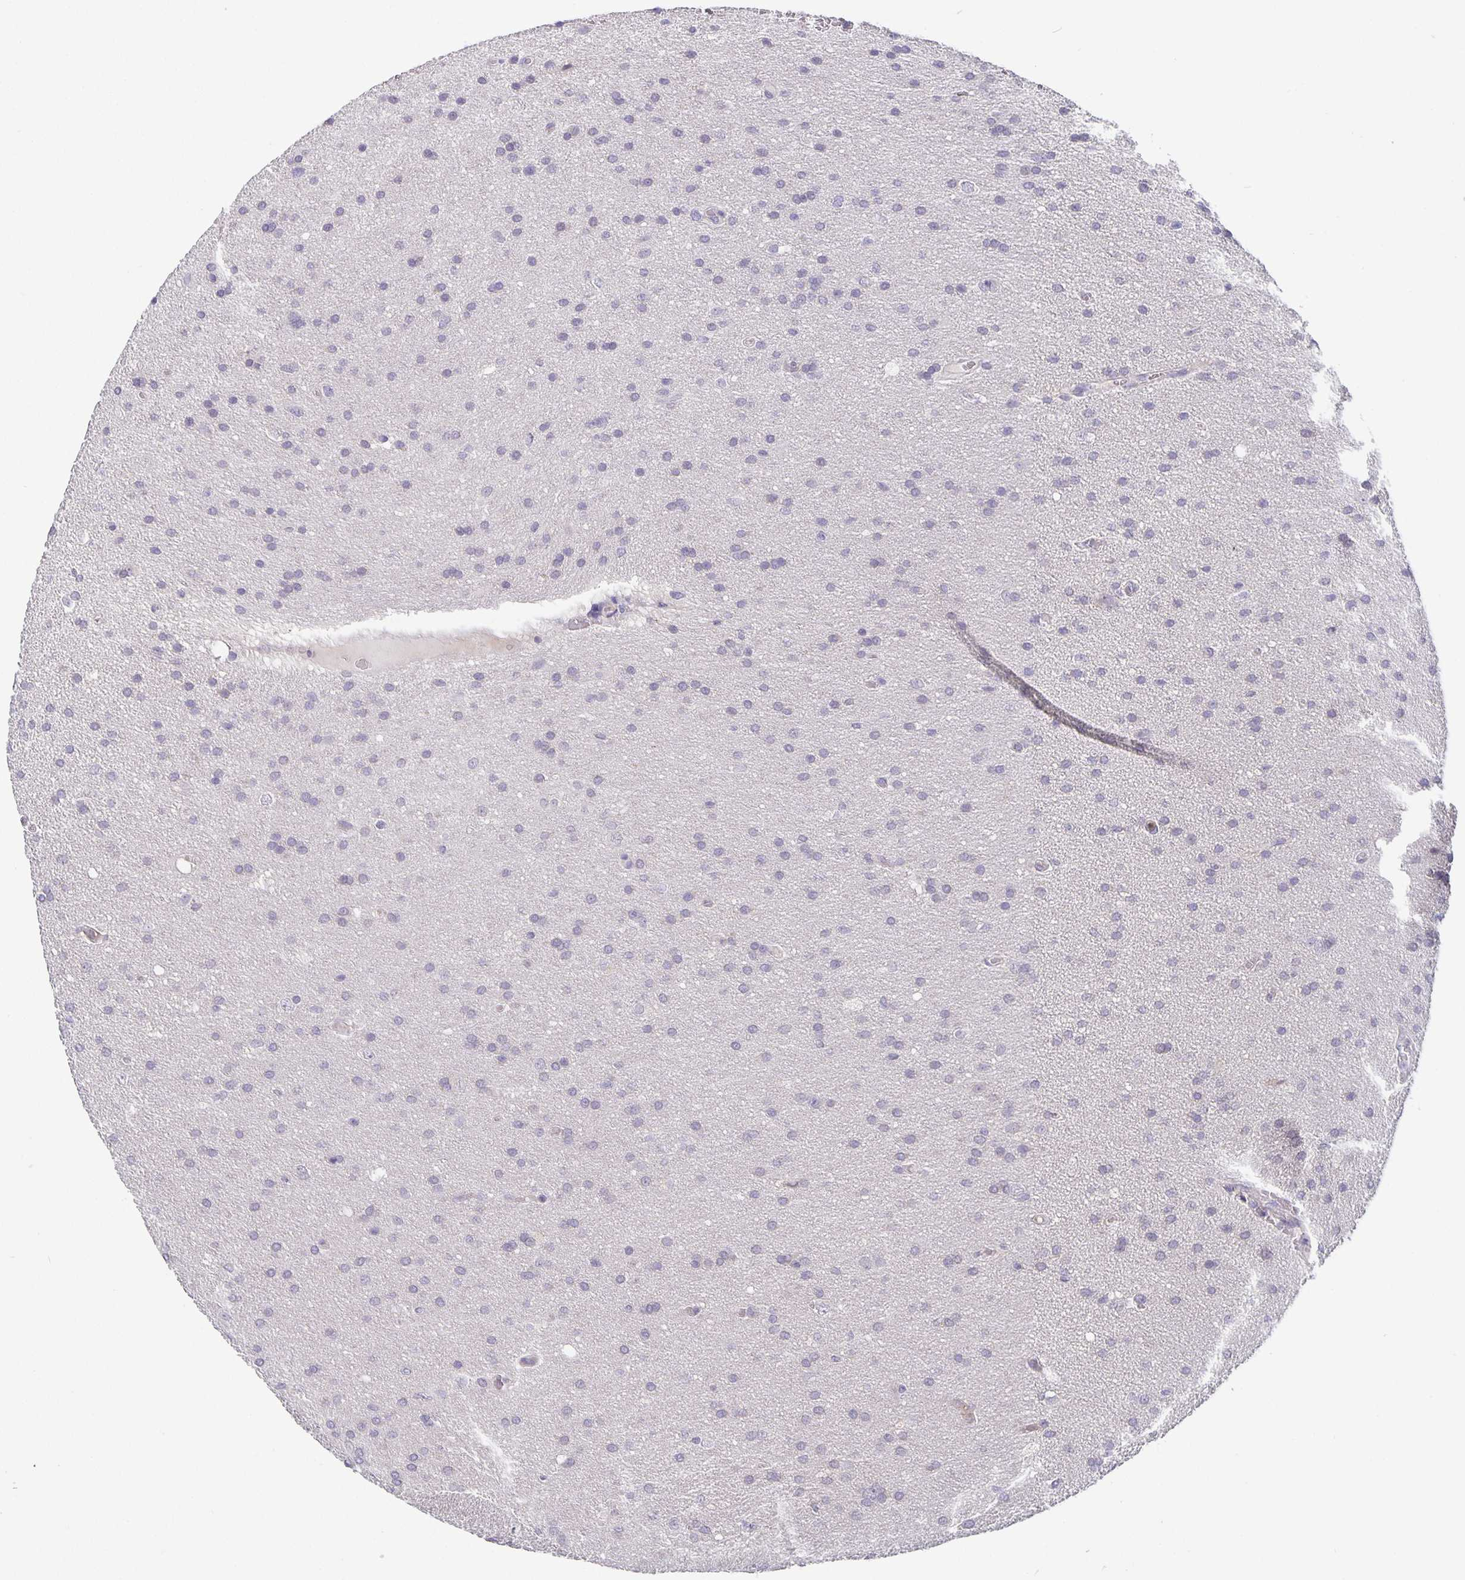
{"staining": {"intensity": "negative", "quantity": "none", "location": "none"}, "tissue": "glioma", "cell_type": "Tumor cells", "image_type": "cancer", "snomed": [{"axis": "morphology", "description": "Glioma, malignant, Low grade"}, {"axis": "topography", "description": "Brain"}], "caption": "The image reveals no staining of tumor cells in glioma.", "gene": "GDF15", "patient": {"sex": "female", "age": 54}}